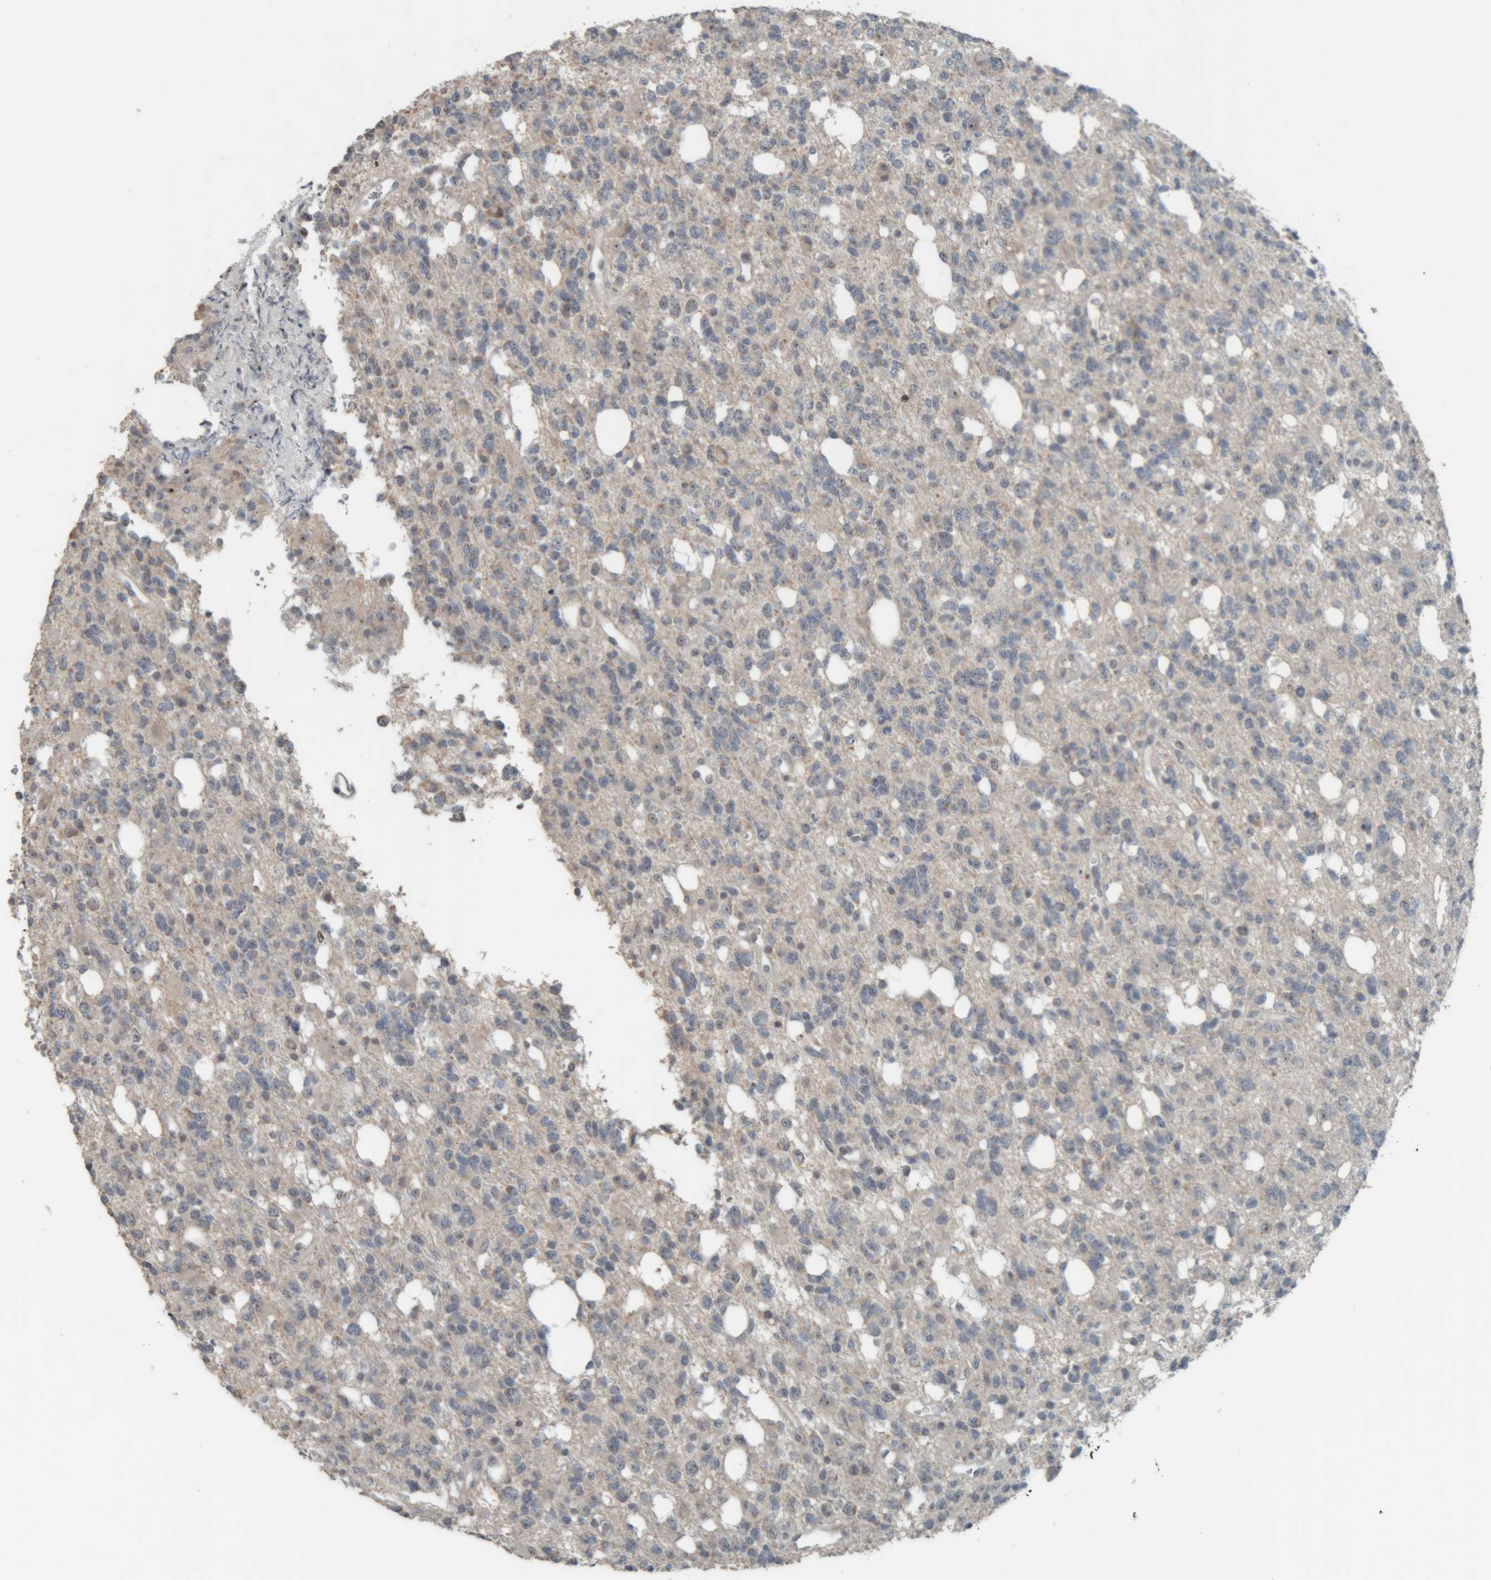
{"staining": {"intensity": "negative", "quantity": "none", "location": "none"}, "tissue": "glioma", "cell_type": "Tumor cells", "image_type": "cancer", "snomed": [{"axis": "morphology", "description": "Glioma, malignant, High grade"}, {"axis": "topography", "description": "Brain"}], "caption": "The histopathology image reveals no staining of tumor cells in glioma.", "gene": "RPF1", "patient": {"sex": "female", "age": 62}}